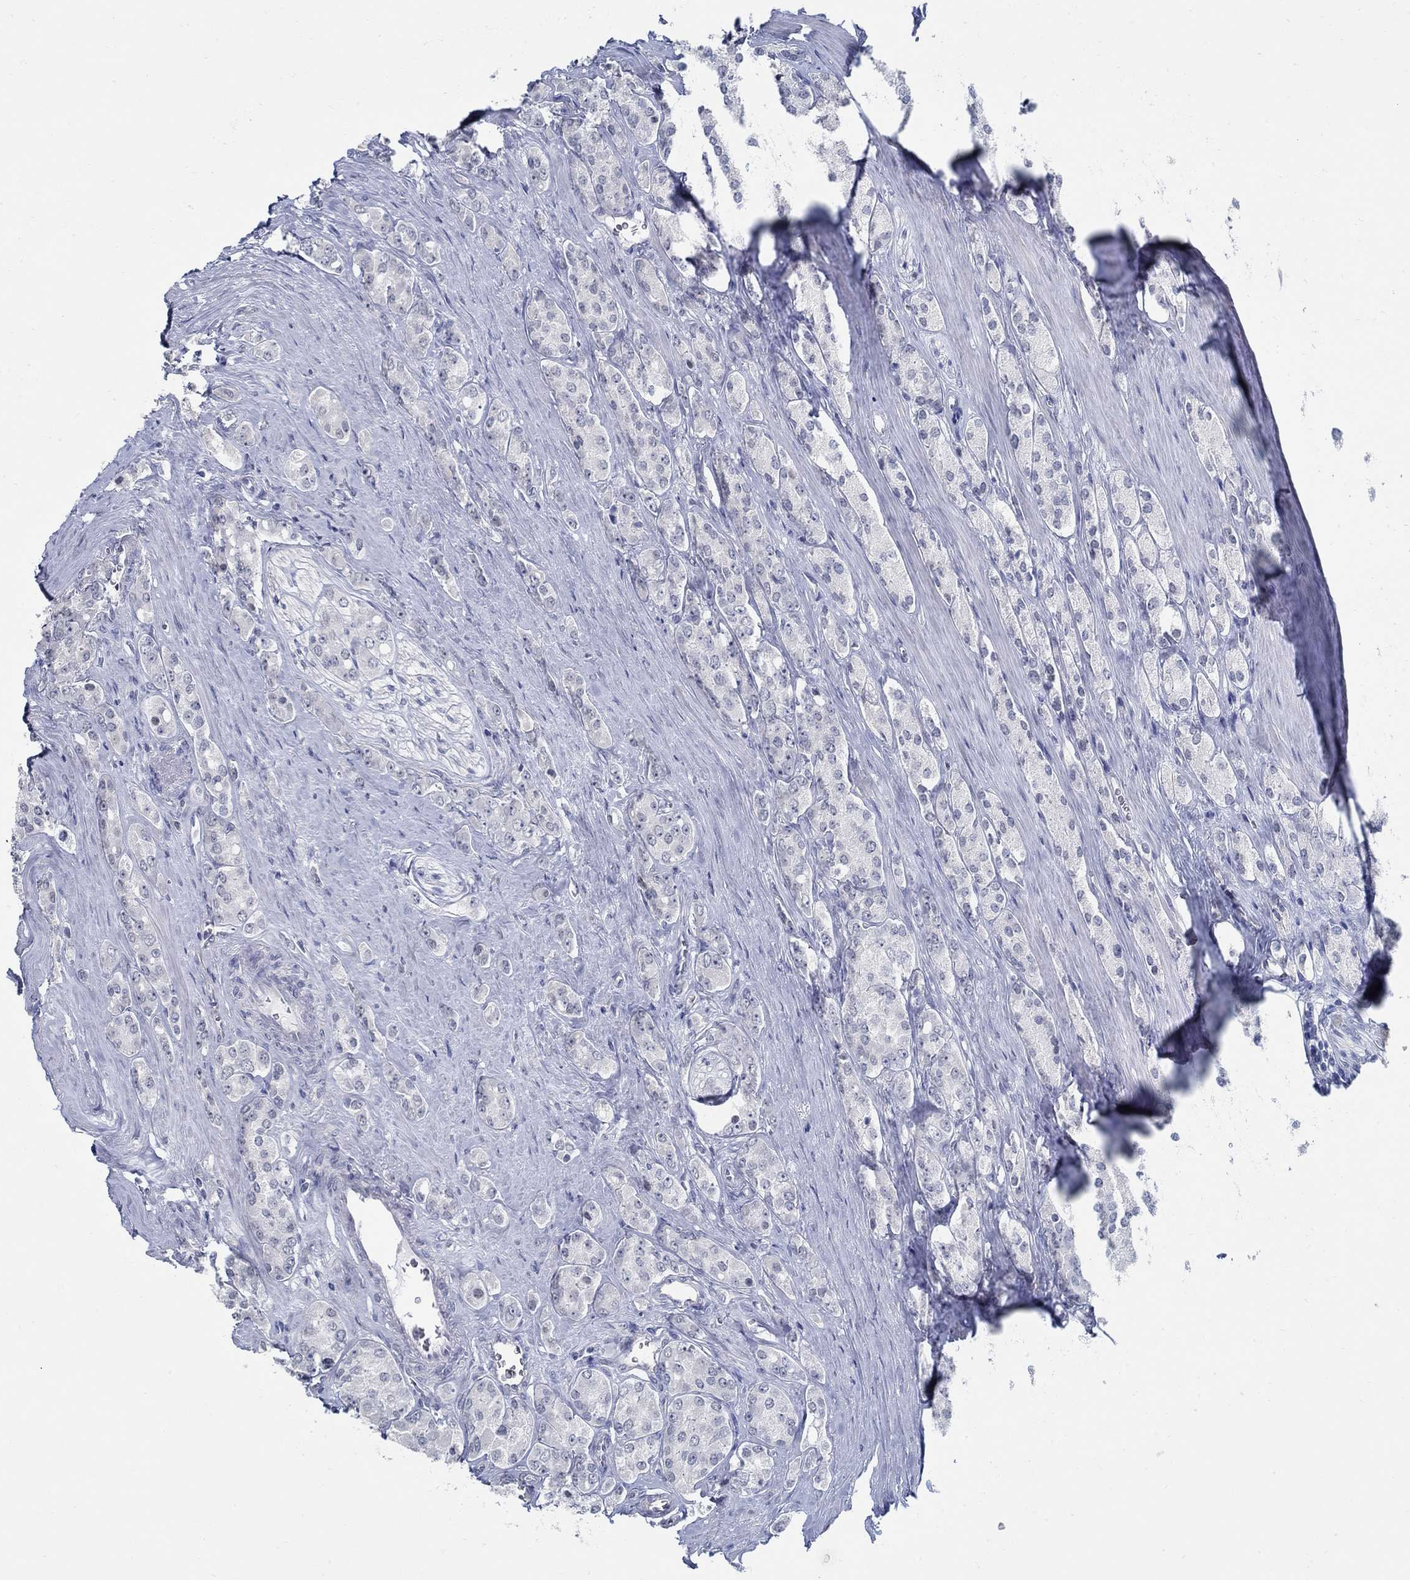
{"staining": {"intensity": "negative", "quantity": "none", "location": "none"}, "tissue": "prostate cancer", "cell_type": "Tumor cells", "image_type": "cancer", "snomed": [{"axis": "morphology", "description": "Adenocarcinoma, NOS"}, {"axis": "topography", "description": "Prostate"}], "caption": "High magnification brightfield microscopy of prostate adenocarcinoma stained with DAB (3,3'-diaminobenzidine) (brown) and counterstained with hematoxylin (blue): tumor cells show no significant staining. (Brightfield microscopy of DAB (3,3'-diaminobenzidine) IHC at high magnification).", "gene": "PCDH11X", "patient": {"sex": "male", "age": 67}}